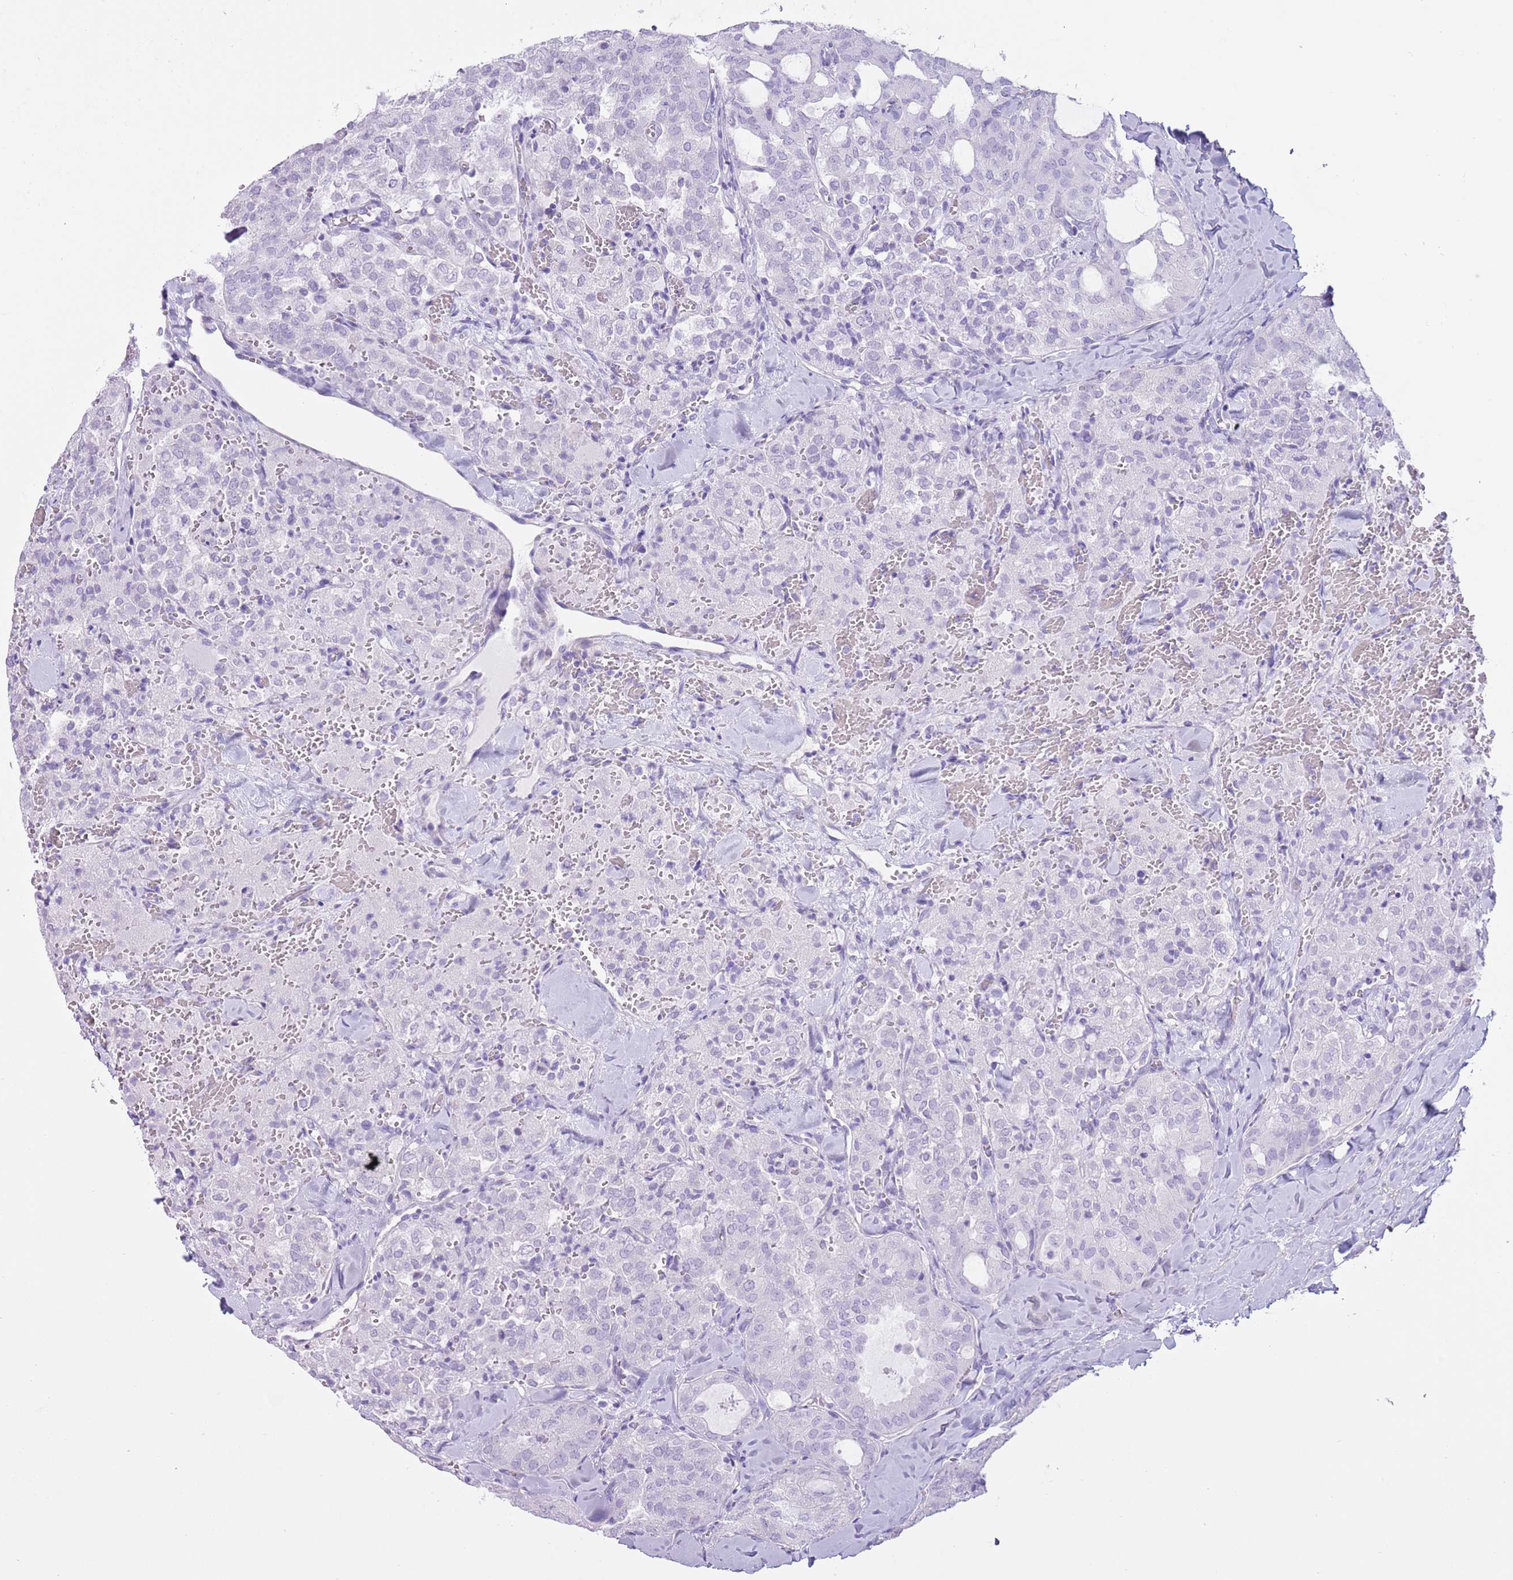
{"staining": {"intensity": "negative", "quantity": "none", "location": "none"}, "tissue": "thyroid cancer", "cell_type": "Tumor cells", "image_type": "cancer", "snomed": [{"axis": "morphology", "description": "Follicular adenoma carcinoma, NOS"}, {"axis": "topography", "description": "Thyroid gland"}], "caption": "Immunohistochemistry of thyroid cancer (follicular adenoma carcinoma) demonstrates no staining in tumor cells. (Stains: DAB immunohistochemistry (IHC) with hematoxylin counter stain, Microscopy: brightfield microscopy at high magnification).", "gene": "SLC7A14", "patient": {"sex": "male", "age": 75}}